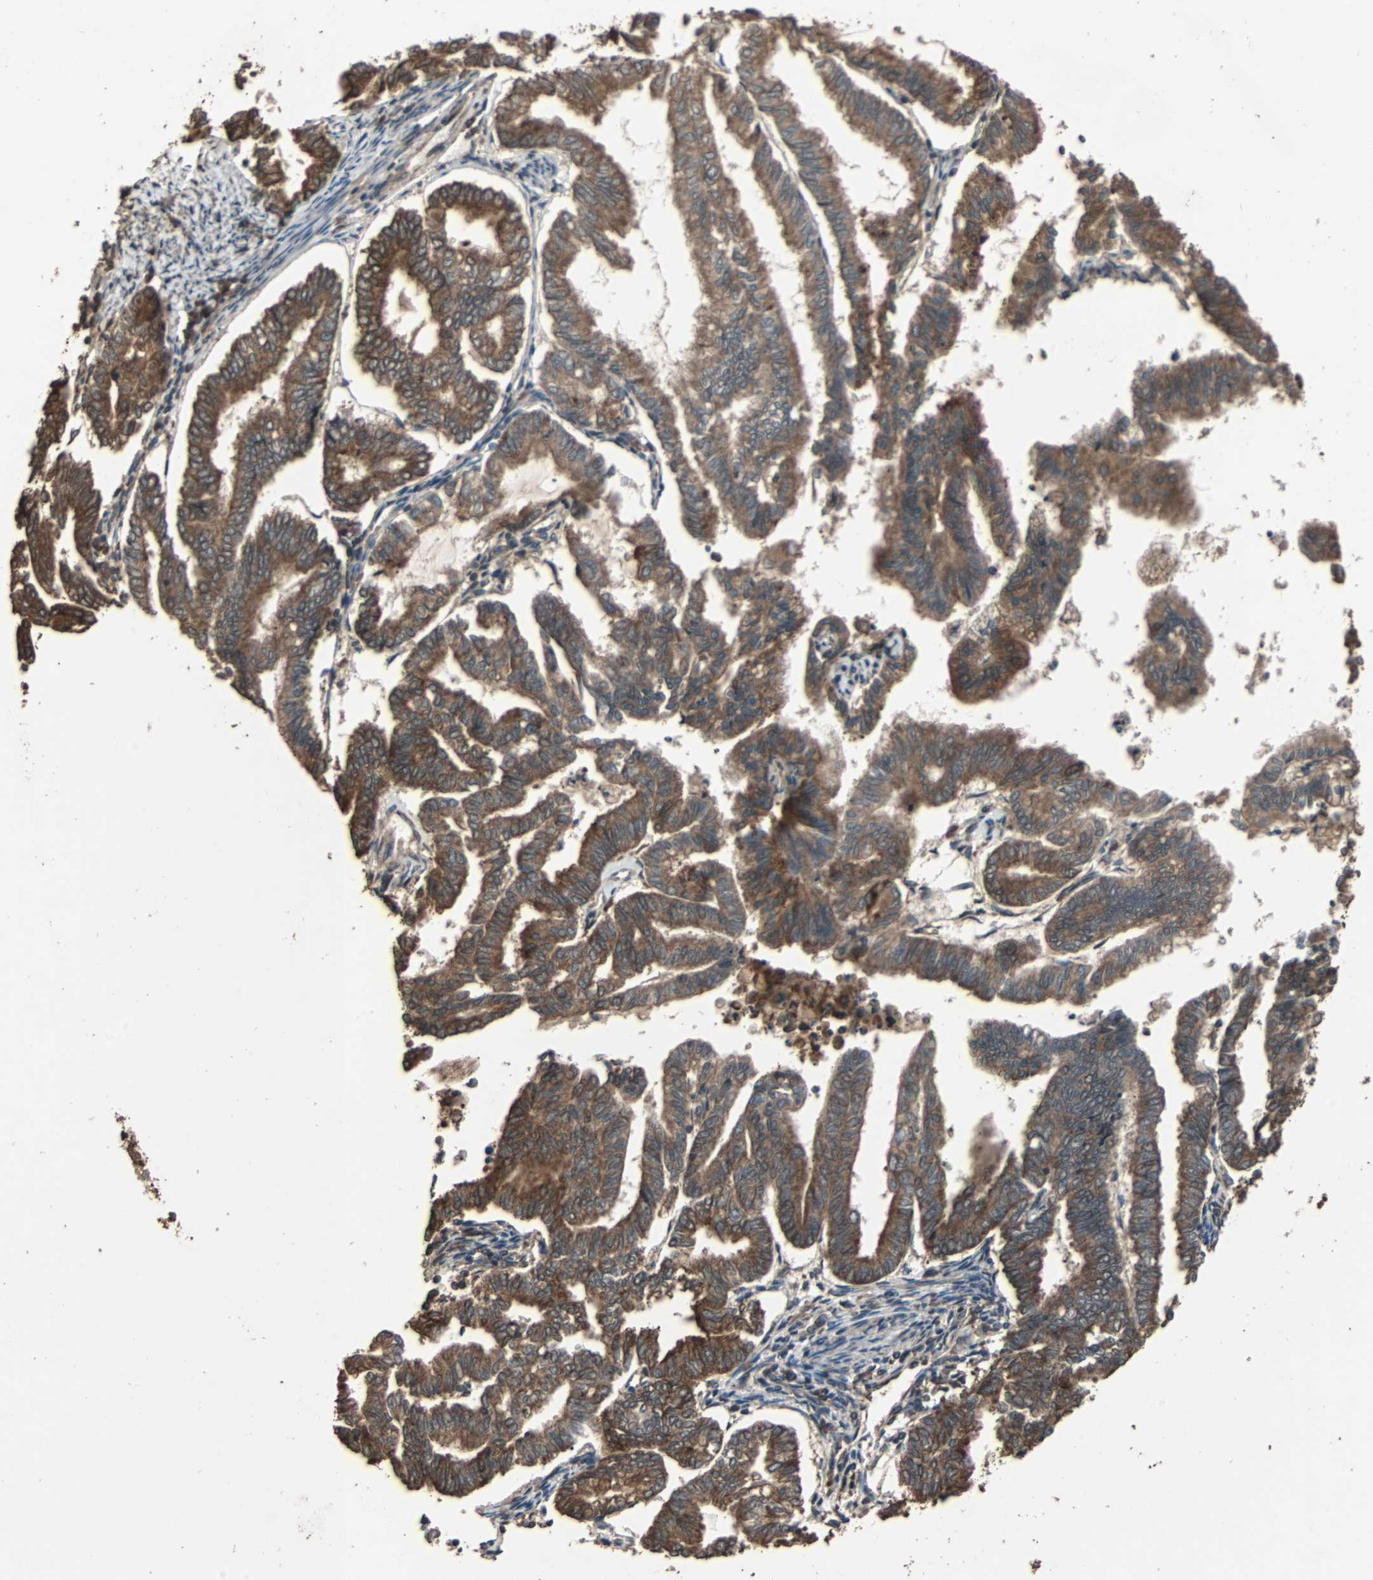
{"staining": {"intensity": "strong", "quantity": ">75%", "location": "cytoplasmic/membranous"}, "tissue": "endometrial cancer", "cell_type": "Tumor cells", "image_type": "cancer", "snomed": [{"axis": "morphology", "description": "Adenocarcinoma, NOS"}, {"axis": "topography", "description": "Endometrium"}], "caption": "IHC histopathology image of neoplastic tissue: human endometrial cancer (adenocarcinoma) stained using immunohistochemistry shows high levels of strong protein expression localized specifically in the cytoplasmic/membranous of tumor cells, appearing as a cytoplasmic/membranous brown color.", "gene": "LAMTOR5", "patient": {"sex": "female", "age": 79}}